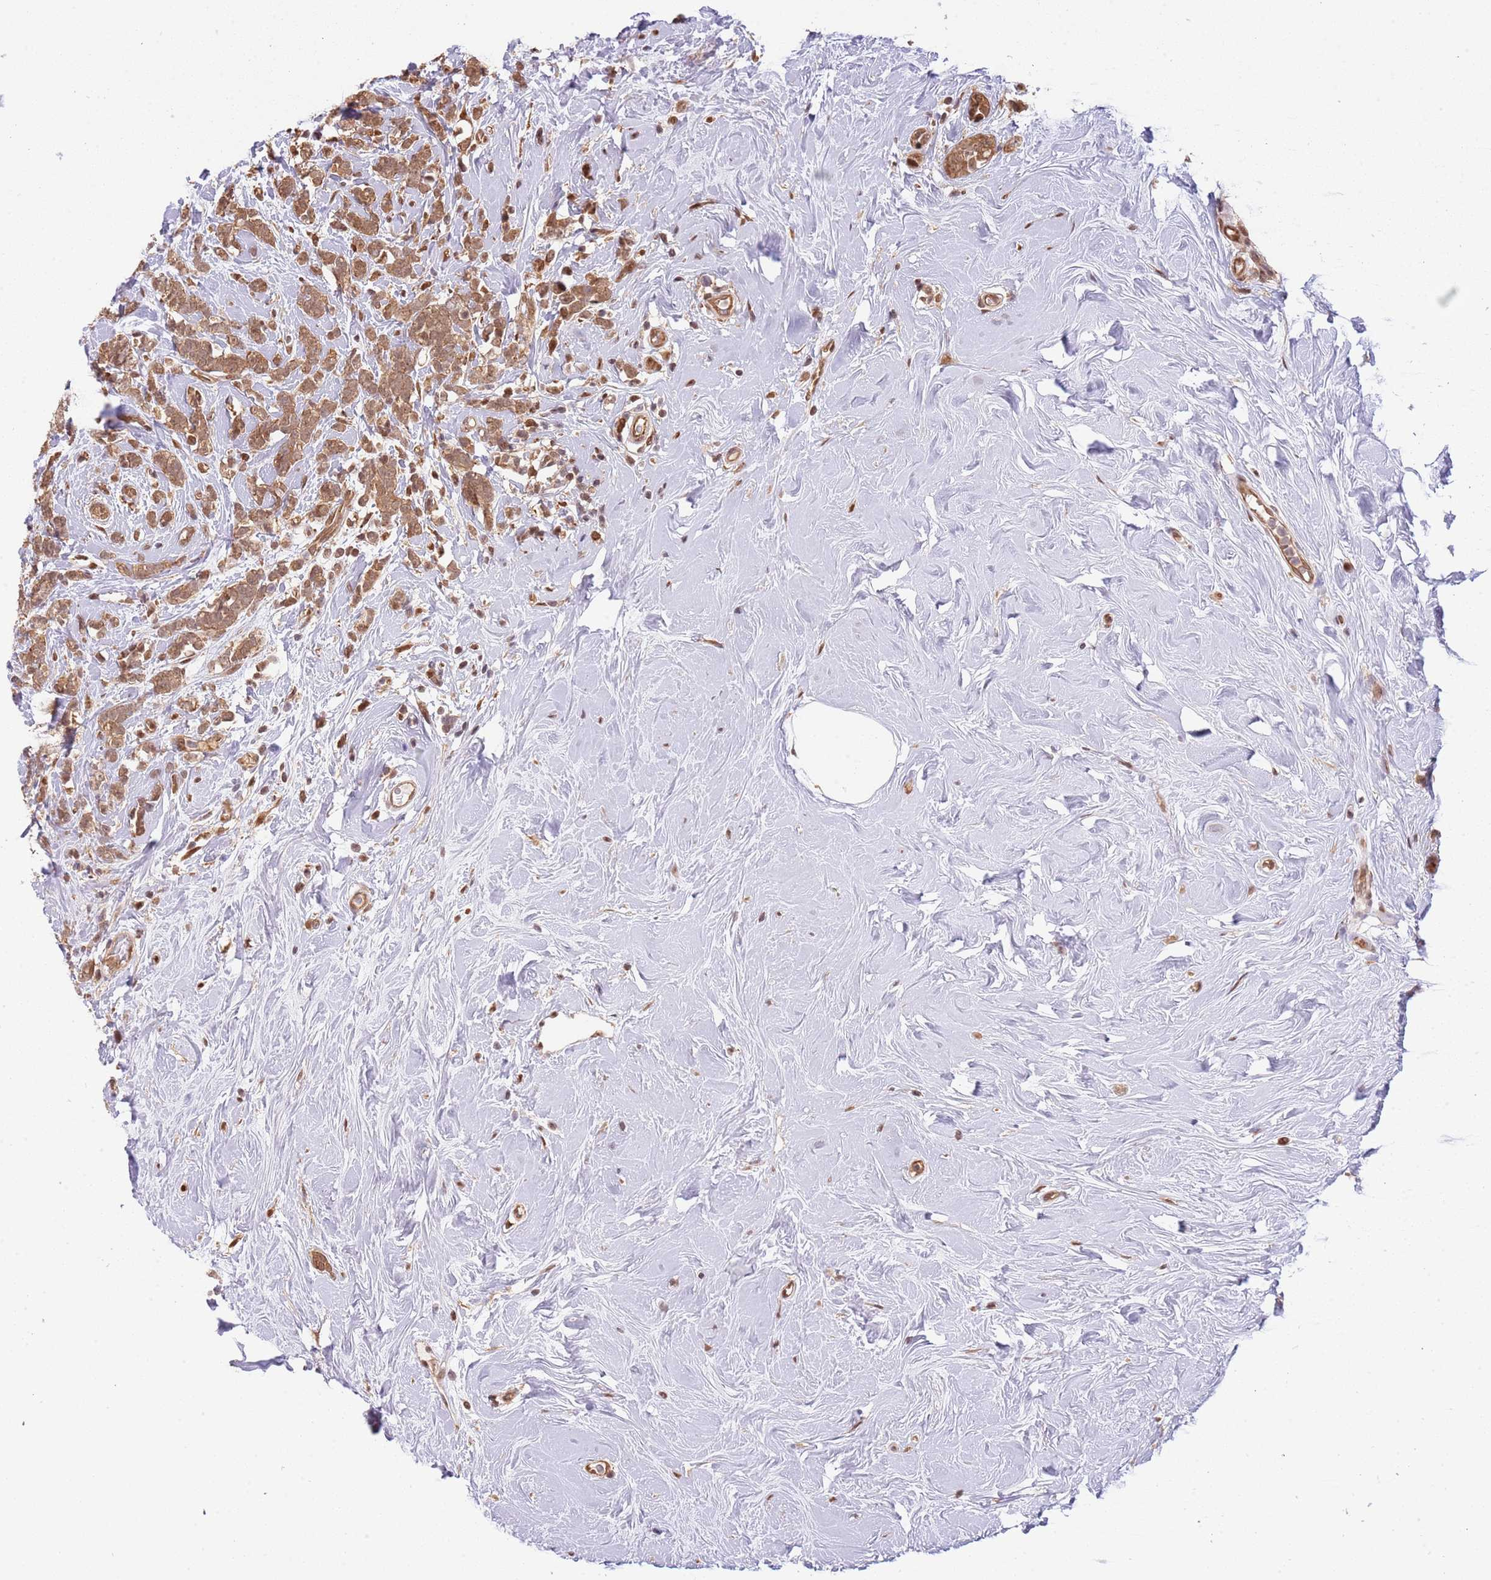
{"staining": {"intensity": "moderate", "quantity": ">75%", "location": "cytoplasmic/membranous,nuclear"}, "tissue": "breast cancer", "cell_type": "Tumor cells", "image_type": "cancer", "snomed": [{"axis": "morphology", "description": "Lobular carcinoma"}, {"axis": "topography", "description": "Breast"}], "caption": "Lobular carcinoma (breast) stained for a protein displays moderate cytoplasmic/membranous and nuclear positivity in tumor cells.", "gene": "PLSCR5", "patient": {"sex": "female", "age": 58}}